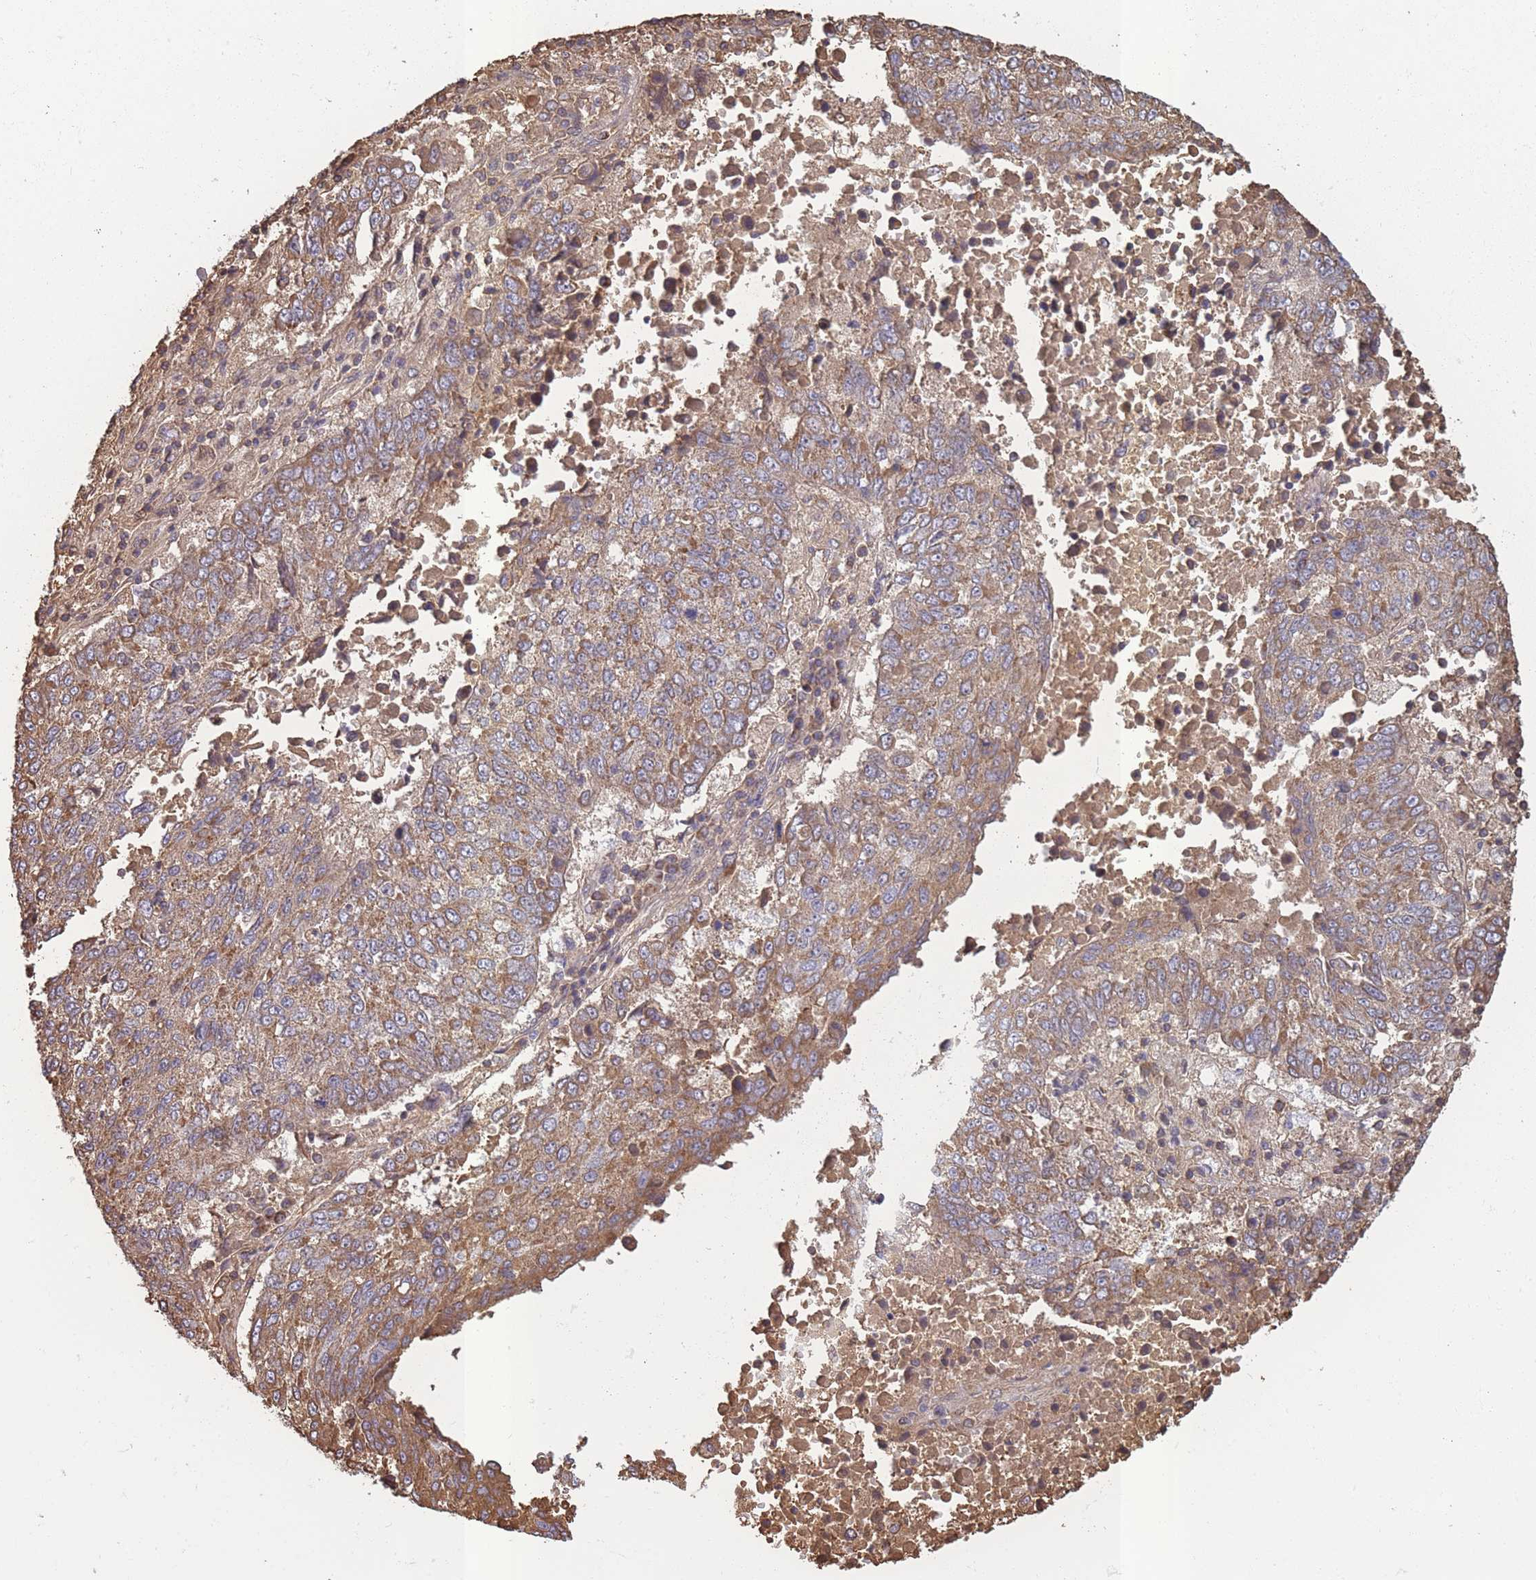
{"staining": {"intensity": "moderate", "quantity": ">75%", "location": "cytoplasmic/membranous"}, "tissue": "lung cancer", "cell_type": "Tumor cells", "image_type": "cancer", "snomed": [{"axis": "morphology", "description": "Squamous cell carcinoma, NOS"}, {"axis": "topography", "description": "Lung"}], "caption": "Approximately >75% of tumor cells in squamous cell carcinoma (lung) show moderate cytoplasmic/membranous protein staining as visualized by brown immunohistochemical staining.", "gene": "KAT2A", "patient": {"sex": "male", "age": 73}}